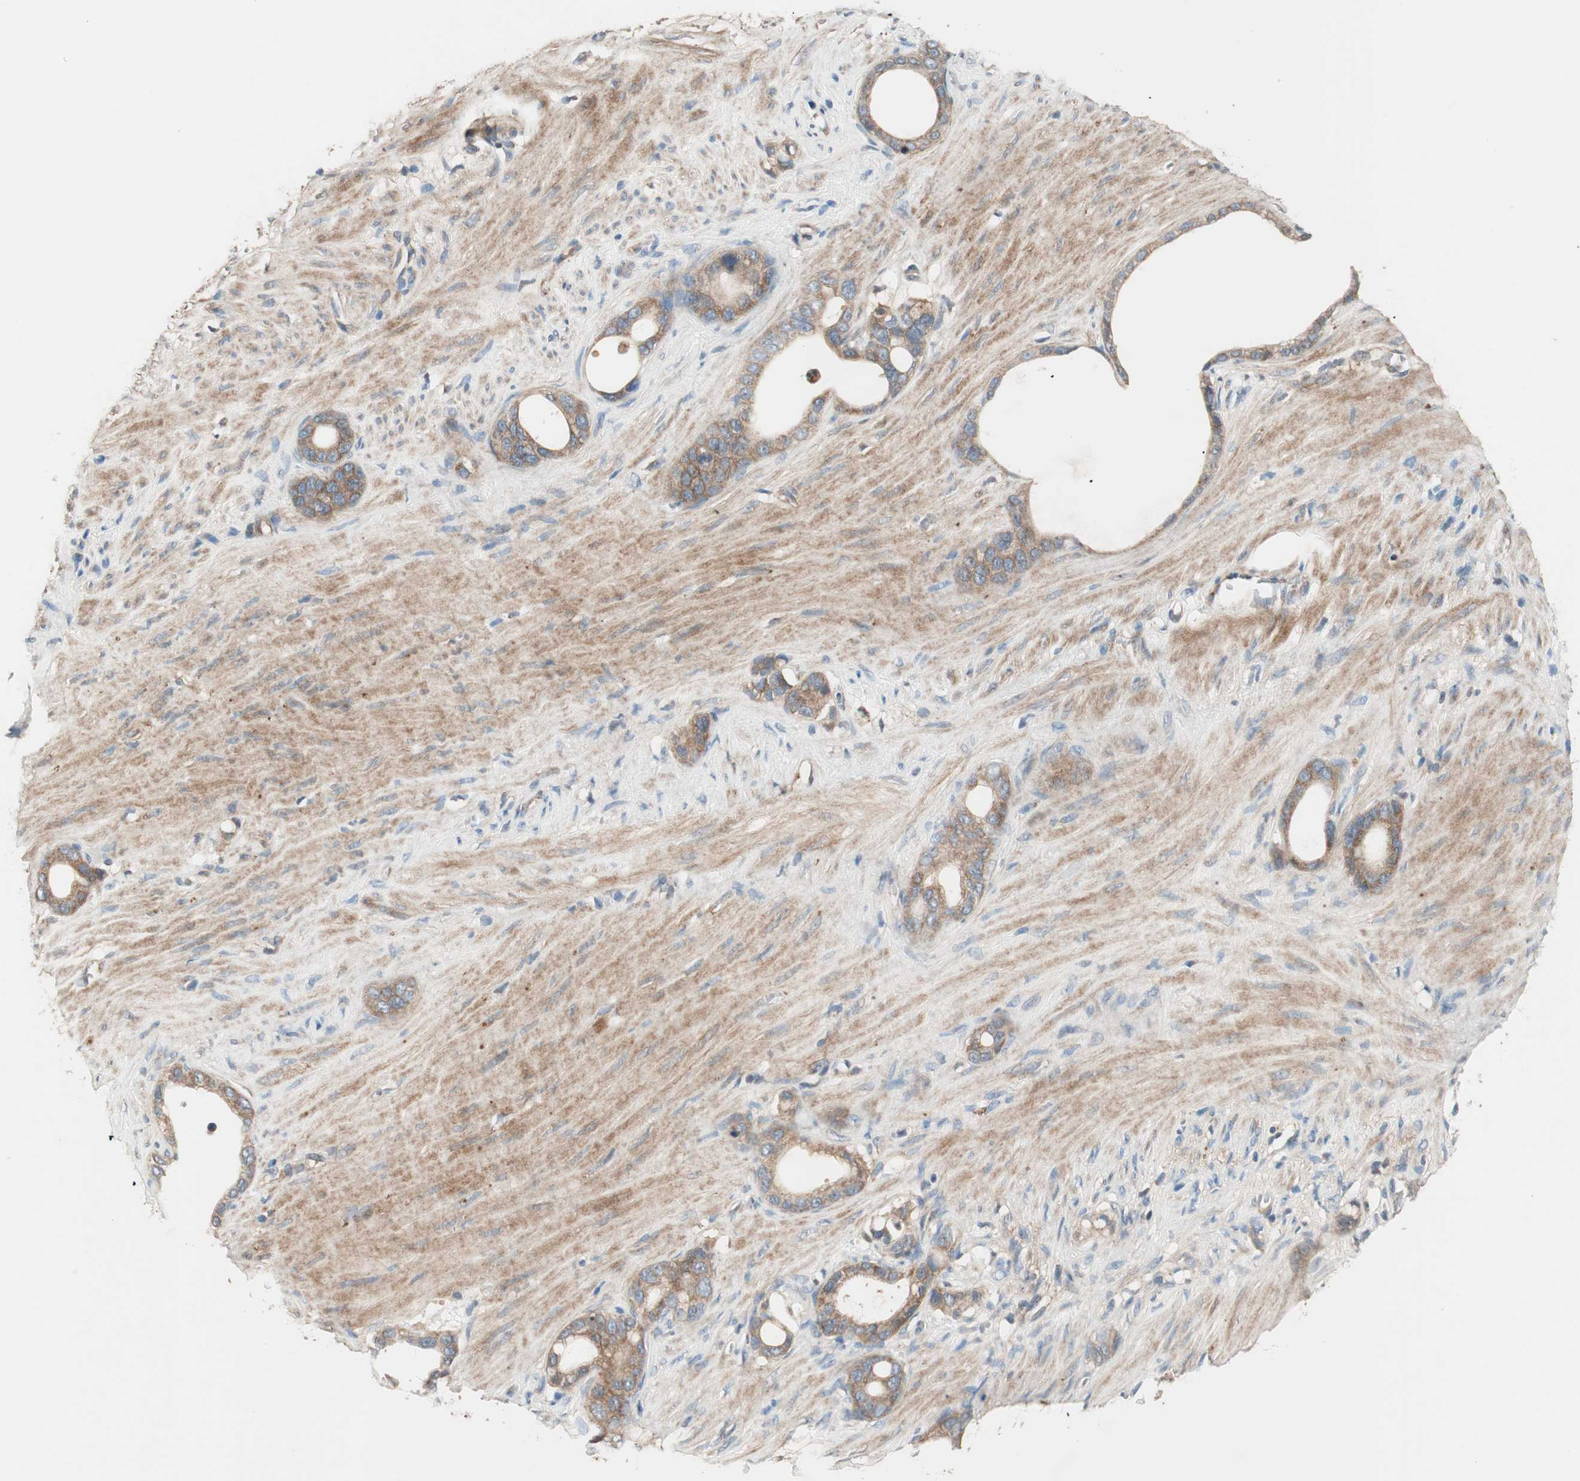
{"staining": {"intensity": "moderate", "quantity": ">75%", "location": "cytoplasmic/membranous"}, "tissue": "stomach cancer", "cell_type": "Tumor cells", "image_type": "cancer", "snomed": [{"axis": "morphology", "description": "Adenocarcinoma, NOS"}, {"axis": "topography", "description": "Stomach"}], "caption": "Tumor cells exhibit medium levels of moderate cytoplasmic/membranous positivity in about >75% of cells in stomach cancer.", "gene": "HPN", "patient": {"sex": "female", "age": 75}}